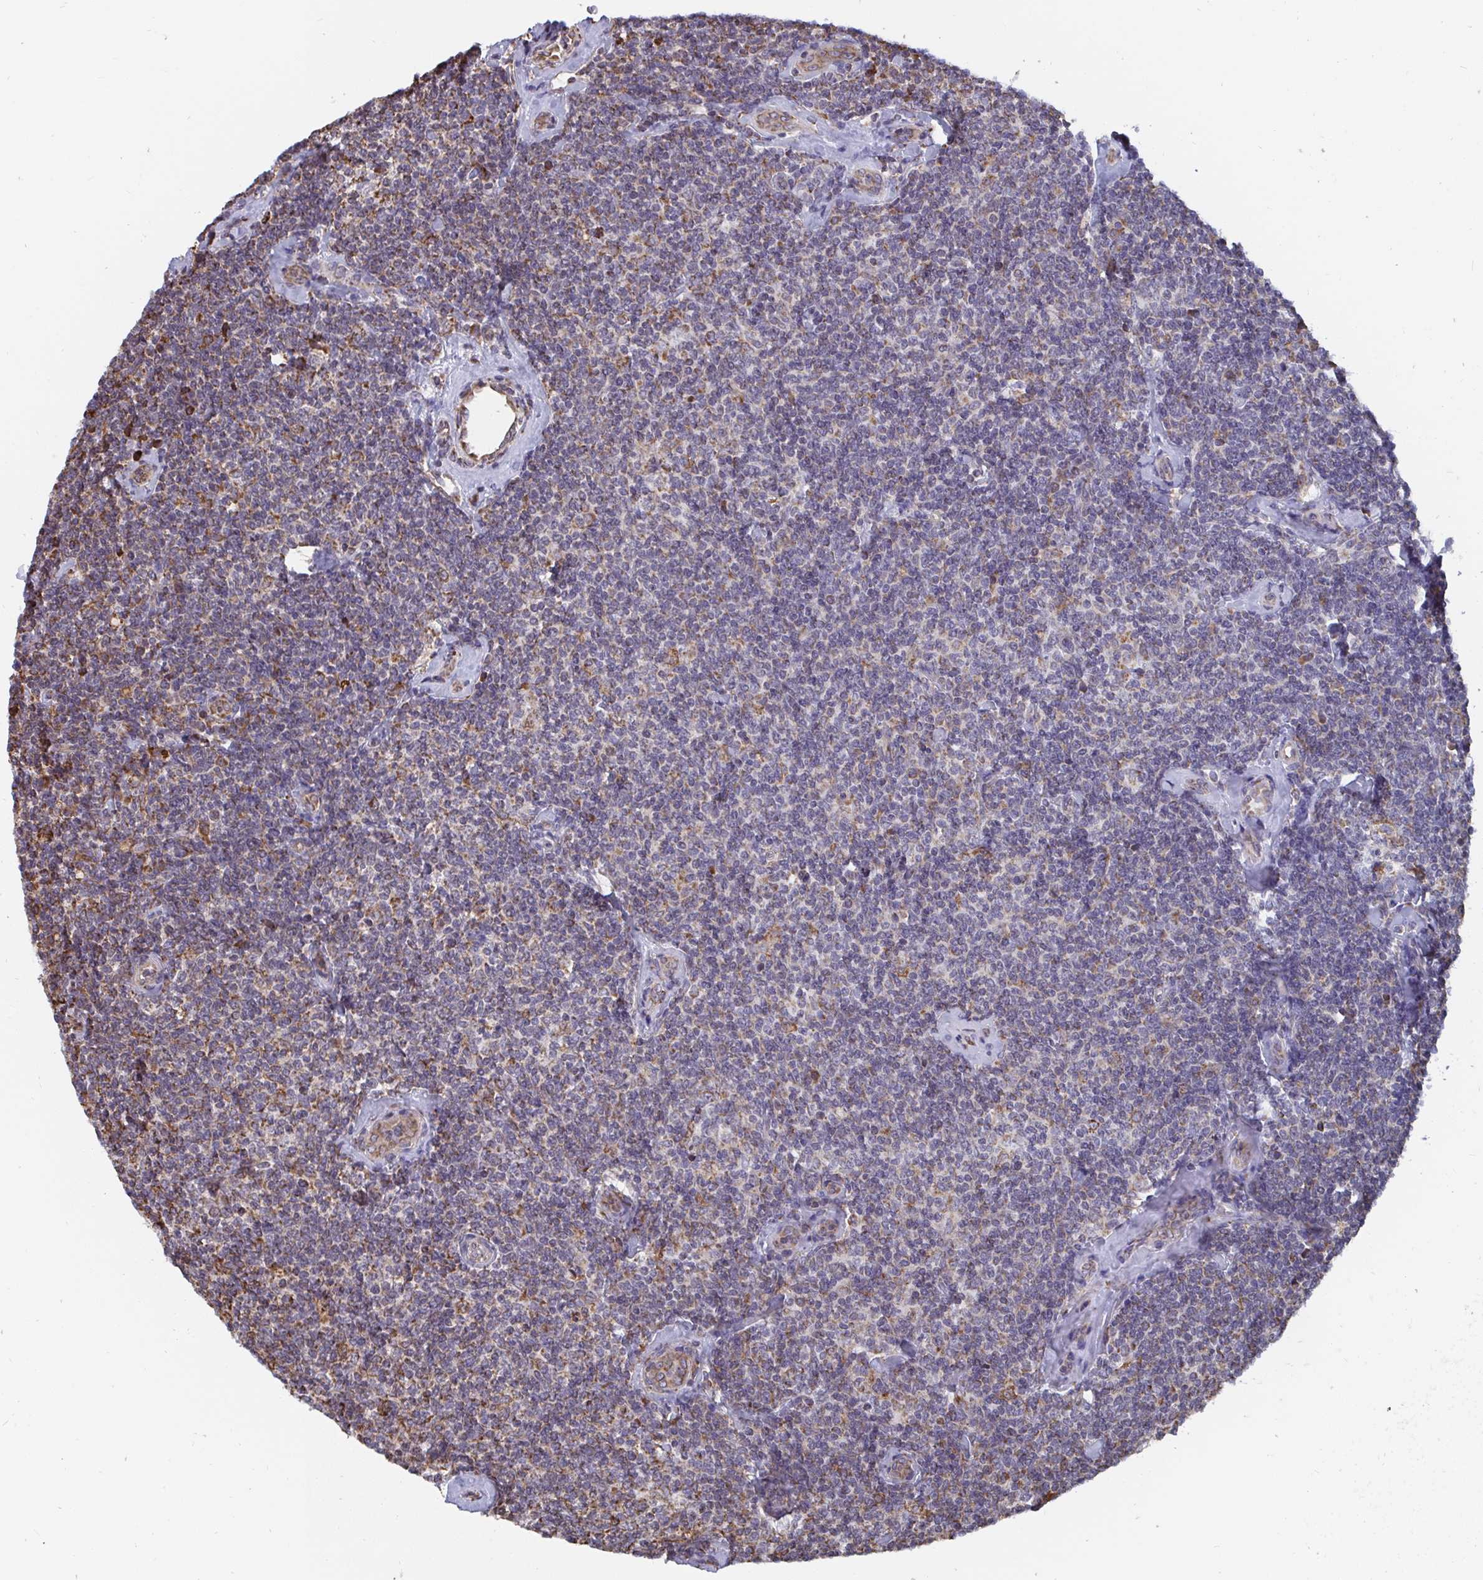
{"staining": {"intensity": "weak", "quantity": "25%-75%", "location": "cytoplasmic/membranous"}, "tissue": "lymphoma", "cell_type": "Tumor cells", "image_type": "cancer", "snomed": [{"axis": "morphology", "description": "Malignant lymphoma, non-Hodgkin's type, Low grade"}, {"axis": "topography", "description": "Lymph node"}], "caption": "Protein staining of low-grade malignant lymphoma, non-Hodgkin's type tissue displays weak cytoplasmic/membranous expression in approximately 25%-75% of tumor cells.", "gene": "ELAVL1", "patient": {"sex": "female", "age": 56}}